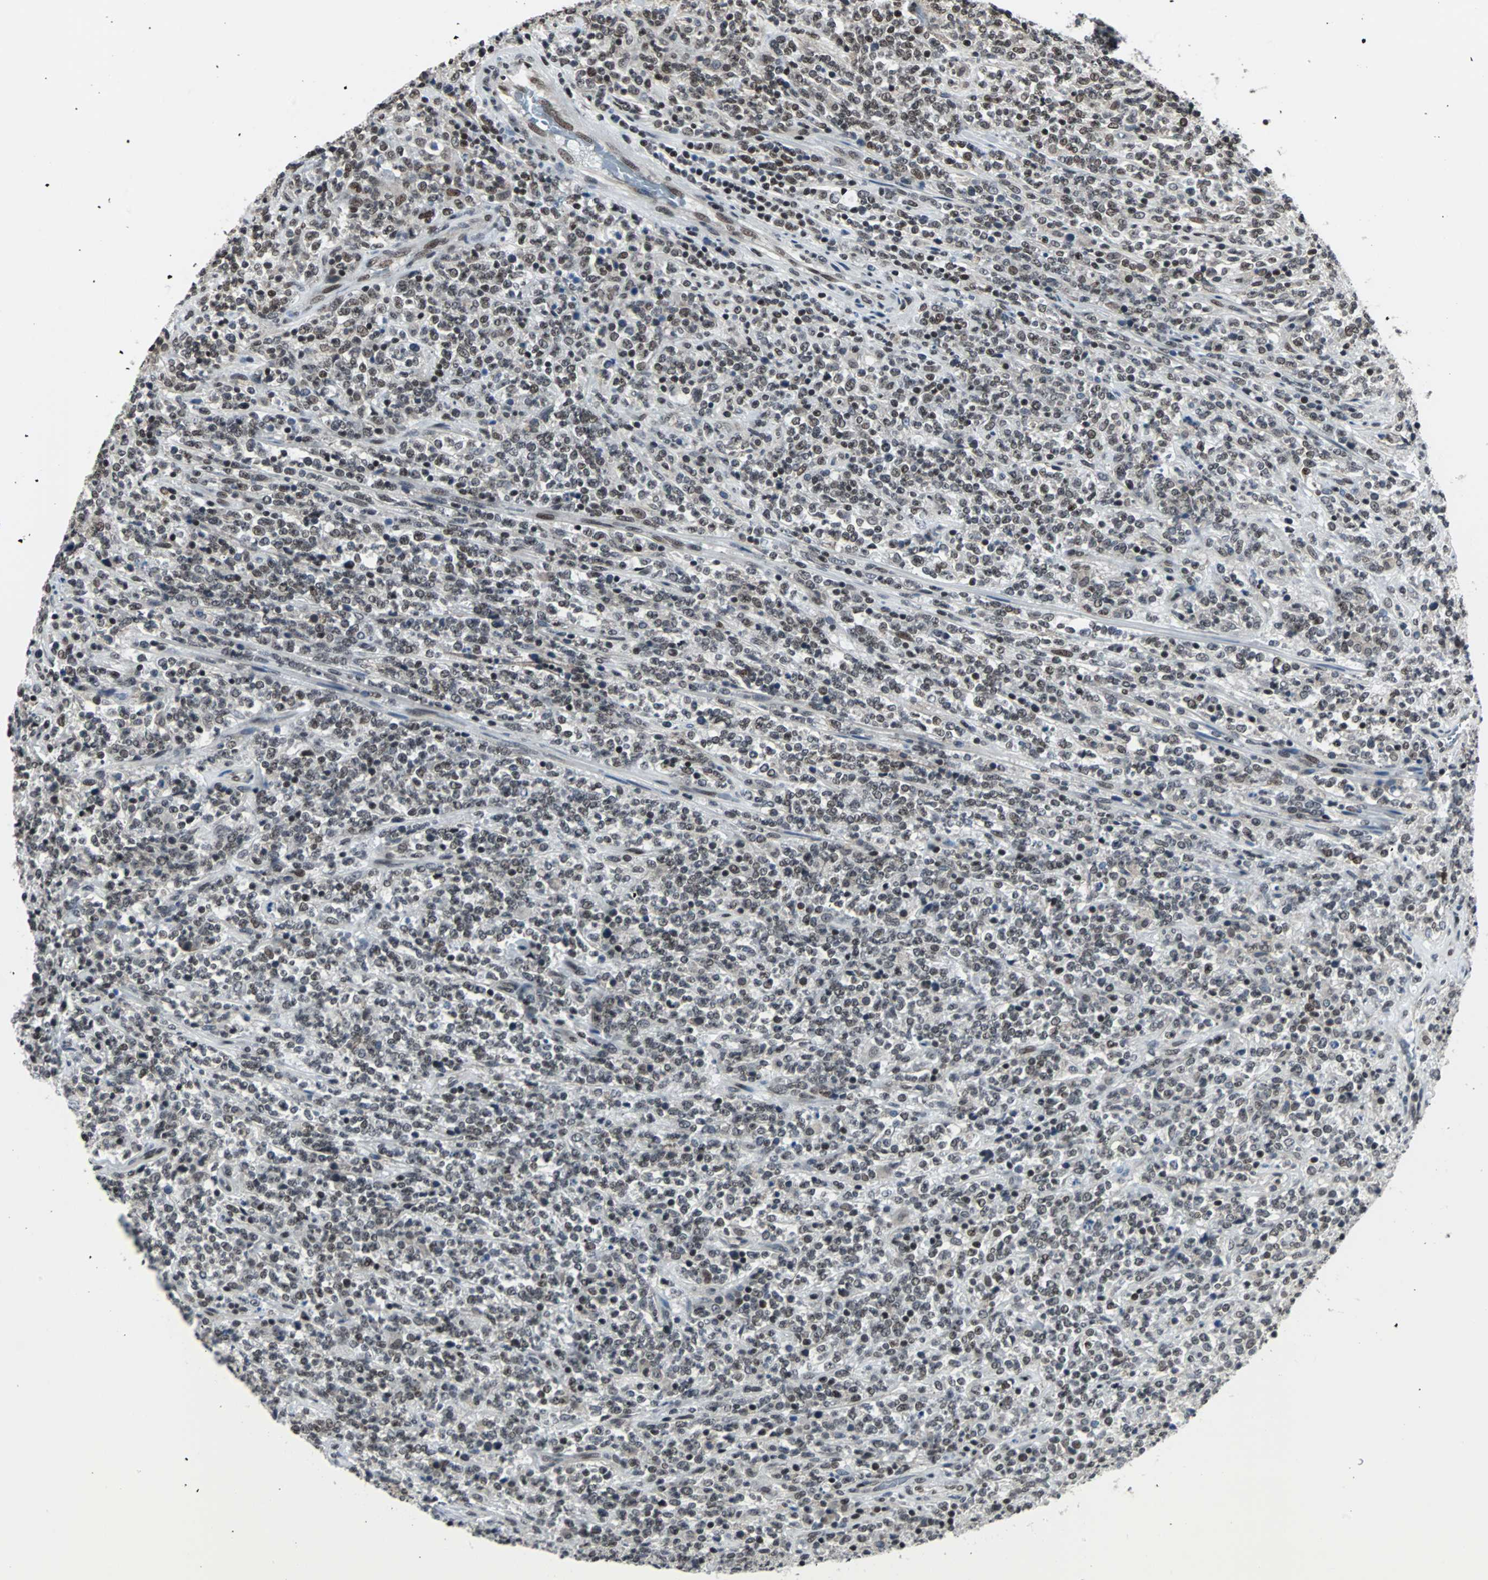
{"staining": {"intensity": "moderate", "quantity": ">75%", "location": "nuclear"}, "tissue": "lymphoma", "cell_type": "Tumor cells", "image_type": "cancer", "snomed": [{"axis": "morphology", "description": "Malignant lymphoma, non-Hodgkin's type, High grade"}, {"axis": "topography", "description": "Soft tissue"}], "caption": "Human lymphoma stained with a protein marker displays moderate staining in tumor cells.", "gene": "TERF2IP", "patient": {"sex": "male", "age": 18}}